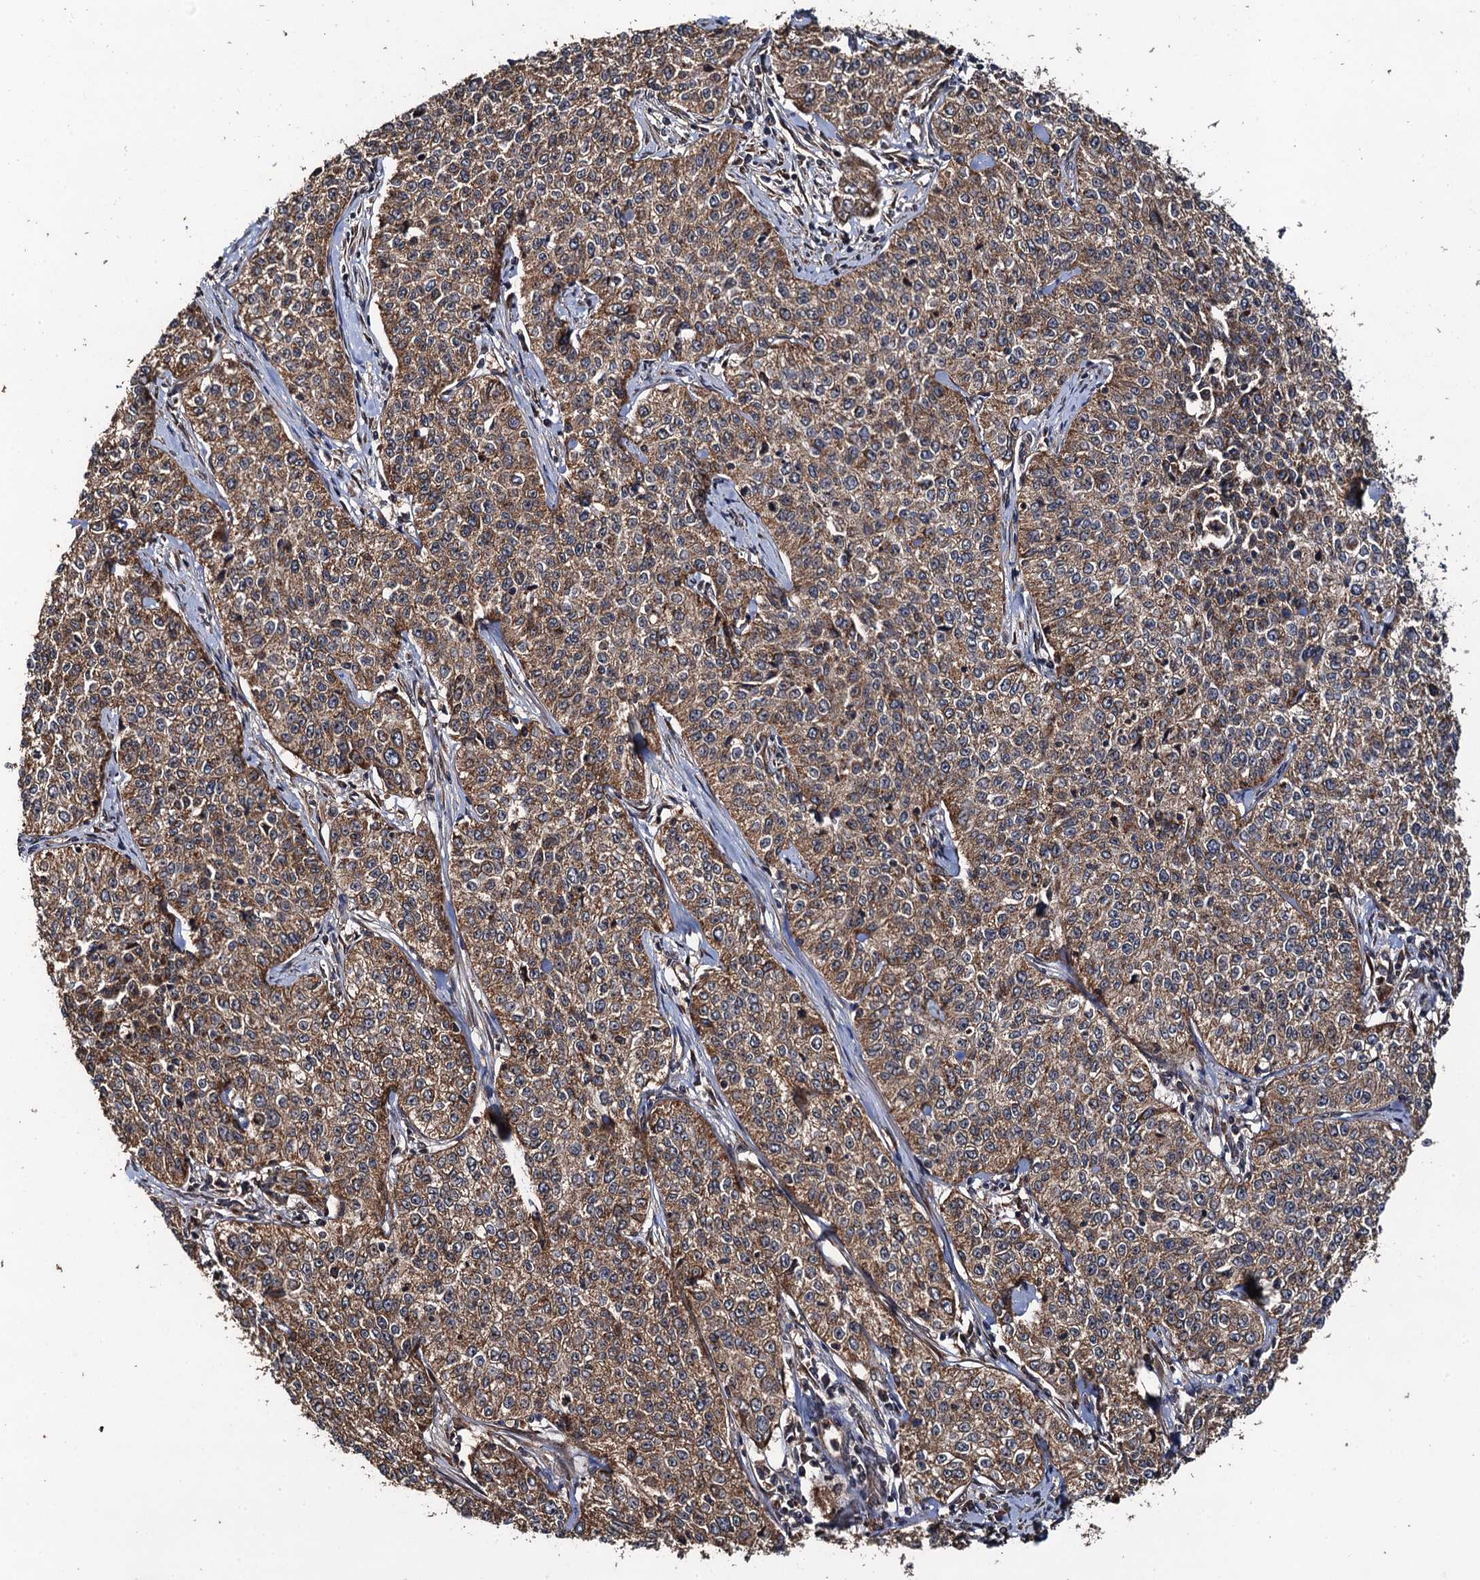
{"staining": {"intensity": "moderate", "quantity": ">75%", "location": "cytoplasmic/membranous"}, "tissue": "cervical cancer", "cell_type": "Tumor cells", "image_type": "cancer", "snomed": [{"axis": "morphology", "description": "Squamous cell carcinoma, NOS"}, {"axis": "topography", "description": "Cervix"}], "caption": "Immunohistochemistry staining of cervical squamous cell carcinoma, which shows medium levels of moderate cytoplasmic/membranous expression in approximately >75% of tumor cells indicating moderate cytoplasmic/membranous protein positivity. The staining was performed using DAB (3,3'-diaminobenzidine) (brown) for protein detection and nuclei were counterstained in hematoxylin (blue).", "gene": "MIER2", "patient": {"sex": "female", "age": 35}}